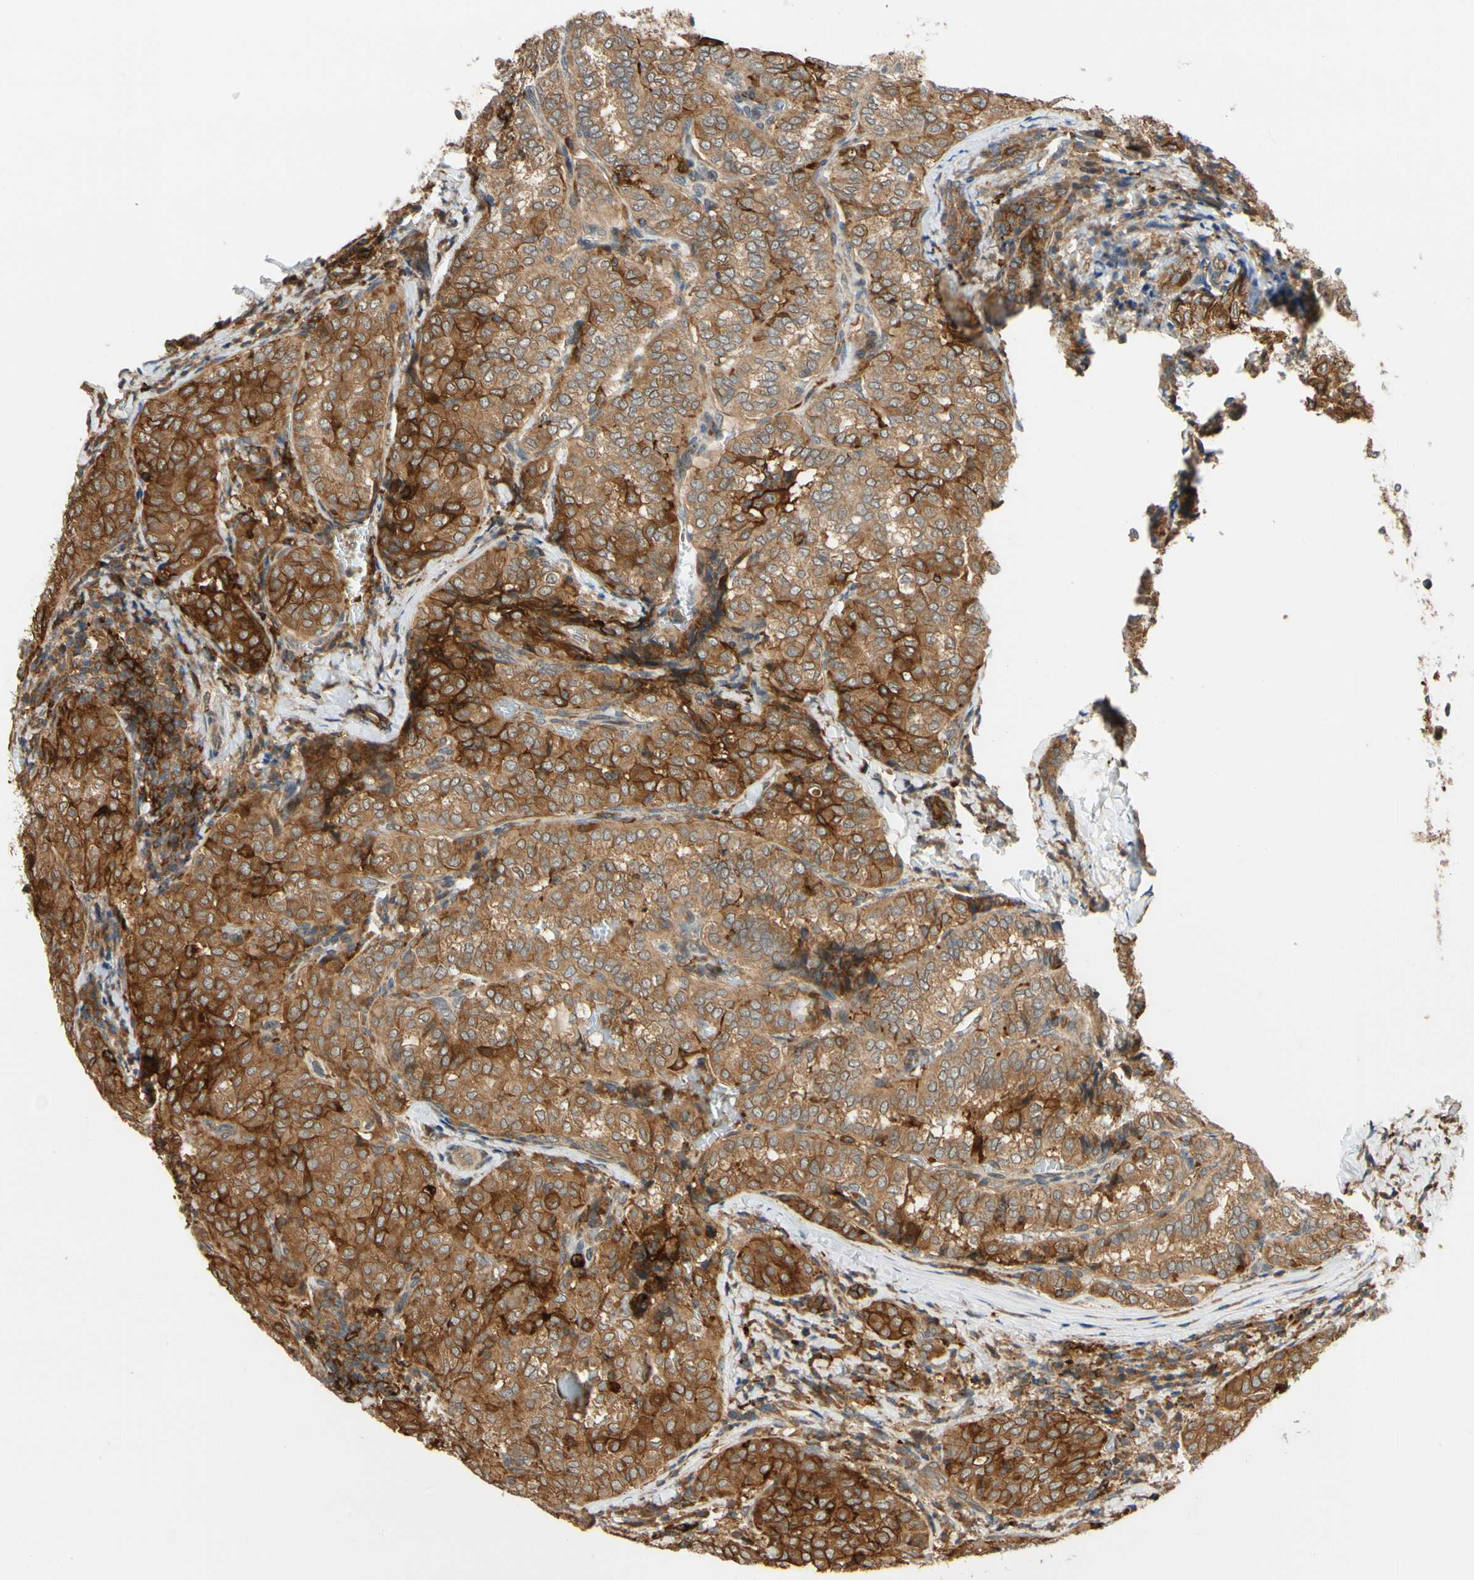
{"staining": {"intensity": "moderate", "quantity": ">75%", "location": "cytoplasmic/membranous"}, "tissue": "thyroid cancer", "cell_type": "Tumor cells", "image_type": "cancer", "snomed": [{"axis": "morphology", "description": "Normal tissue, NOS"}, {"axis": "morphology", "description": "Papillary adenocarcinoma, NOS"}, {"axis": "topography", "description": "Thyroid gland"}], "caption": "Protein staining by immunohistochemistry reveals moderate cytoplasmic/membranous expression in approximately >75% of tumor cells in thyroid papillary adenocarcinoma.", "gene": "ANKHD1", "patient": {"sex": "female", "age": 30}}